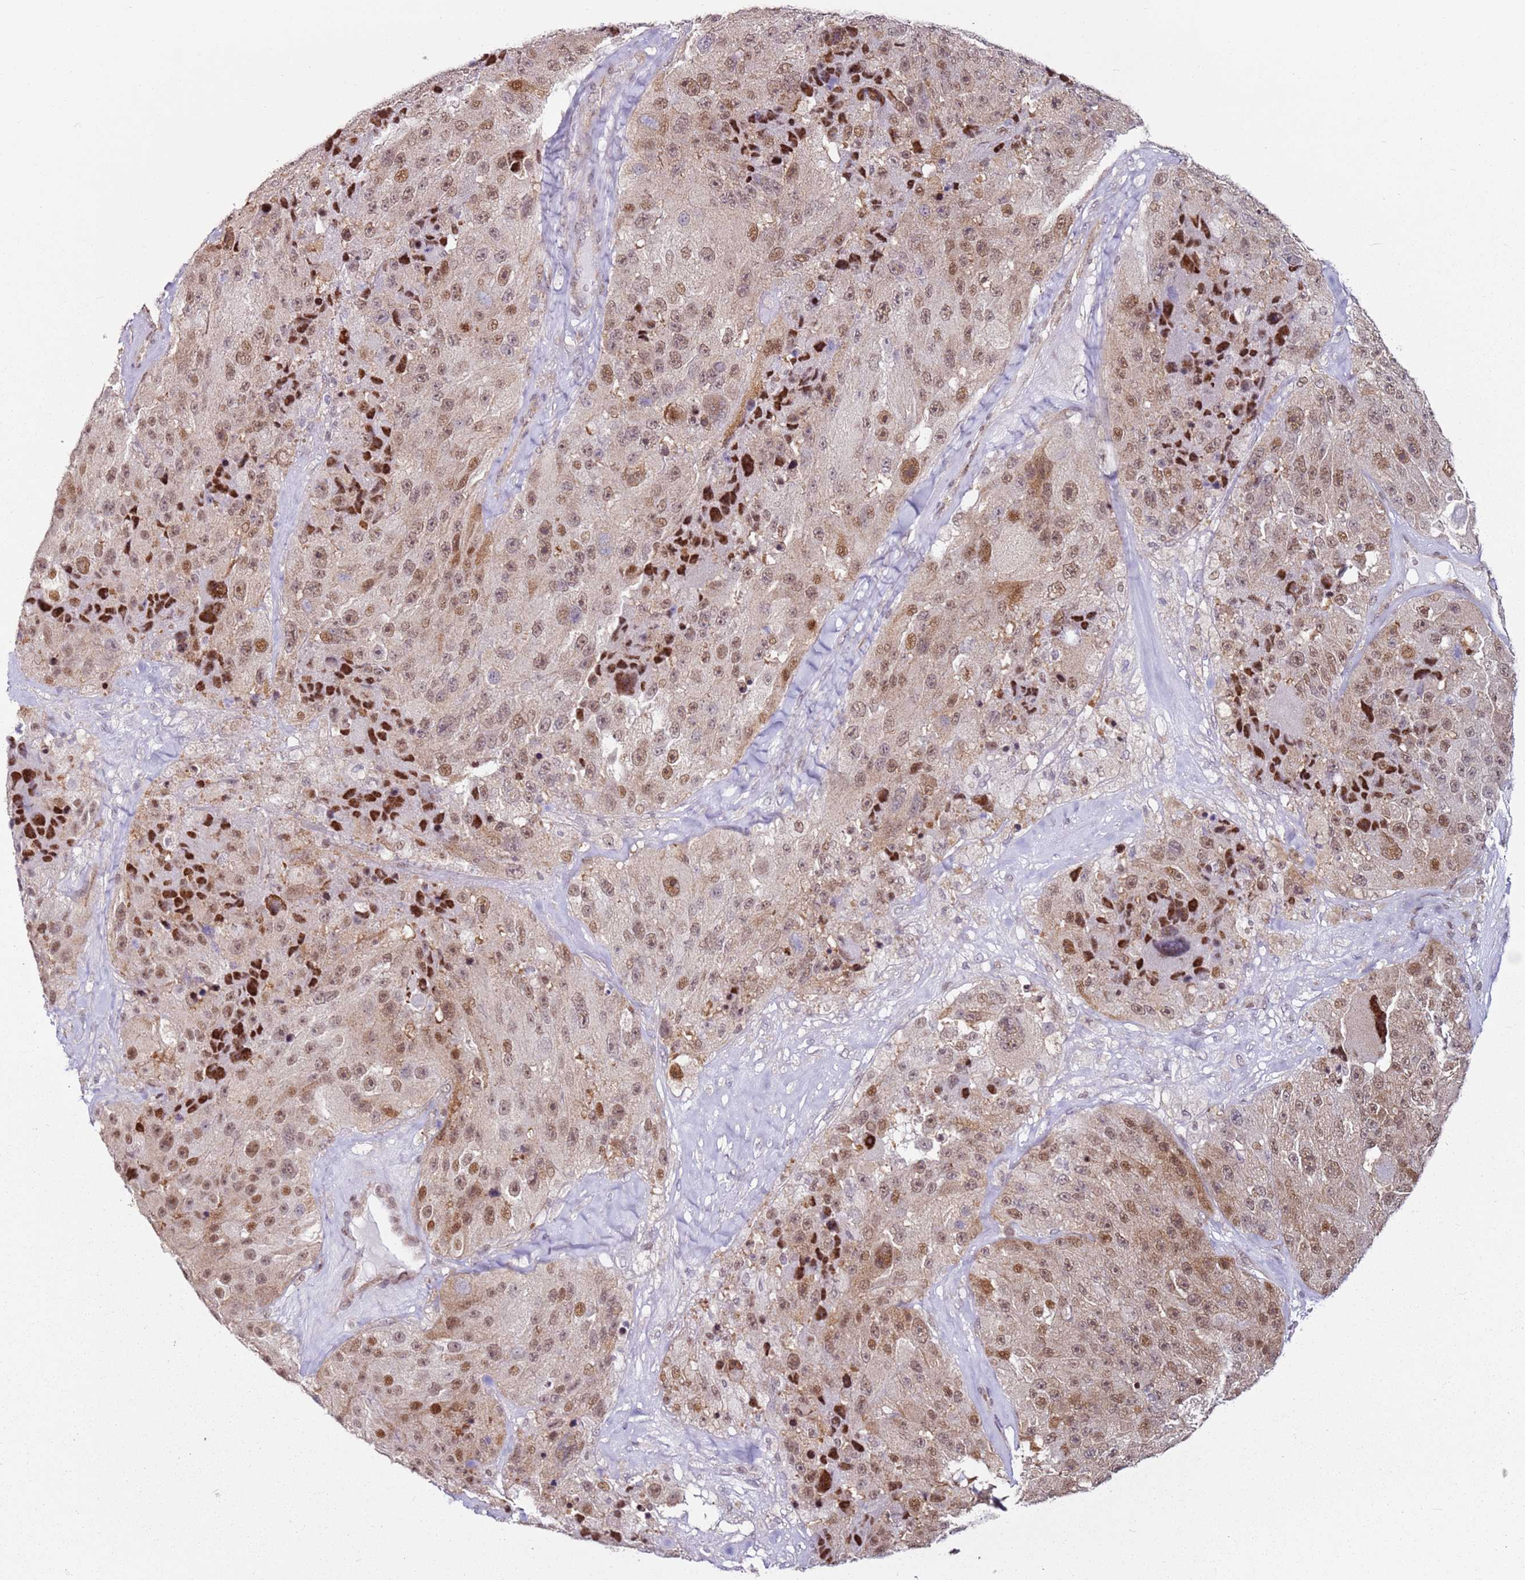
{"staining": {"intensity": "moderate", "quantity": ">75%", "location": "nuclear"}, "tissue": "melanoma", "cell_type": "Tumor cells", "image_type": "cancer", "snomed": [{"axis": "morphology", "description": "Malignant melanoma, Metastatic site"}, {"axis": "topography", "description": "Lymph node"}], "caption": "Brown immunohistochemical staining in melanoma demonstrates moderate nuclear staining in approximately >75% of tumor cells. The protein is shown in brown color, while the nuclei are stained blue.", "gene": "PSMD4", "patient": {"sex": "male", "age": 62}}